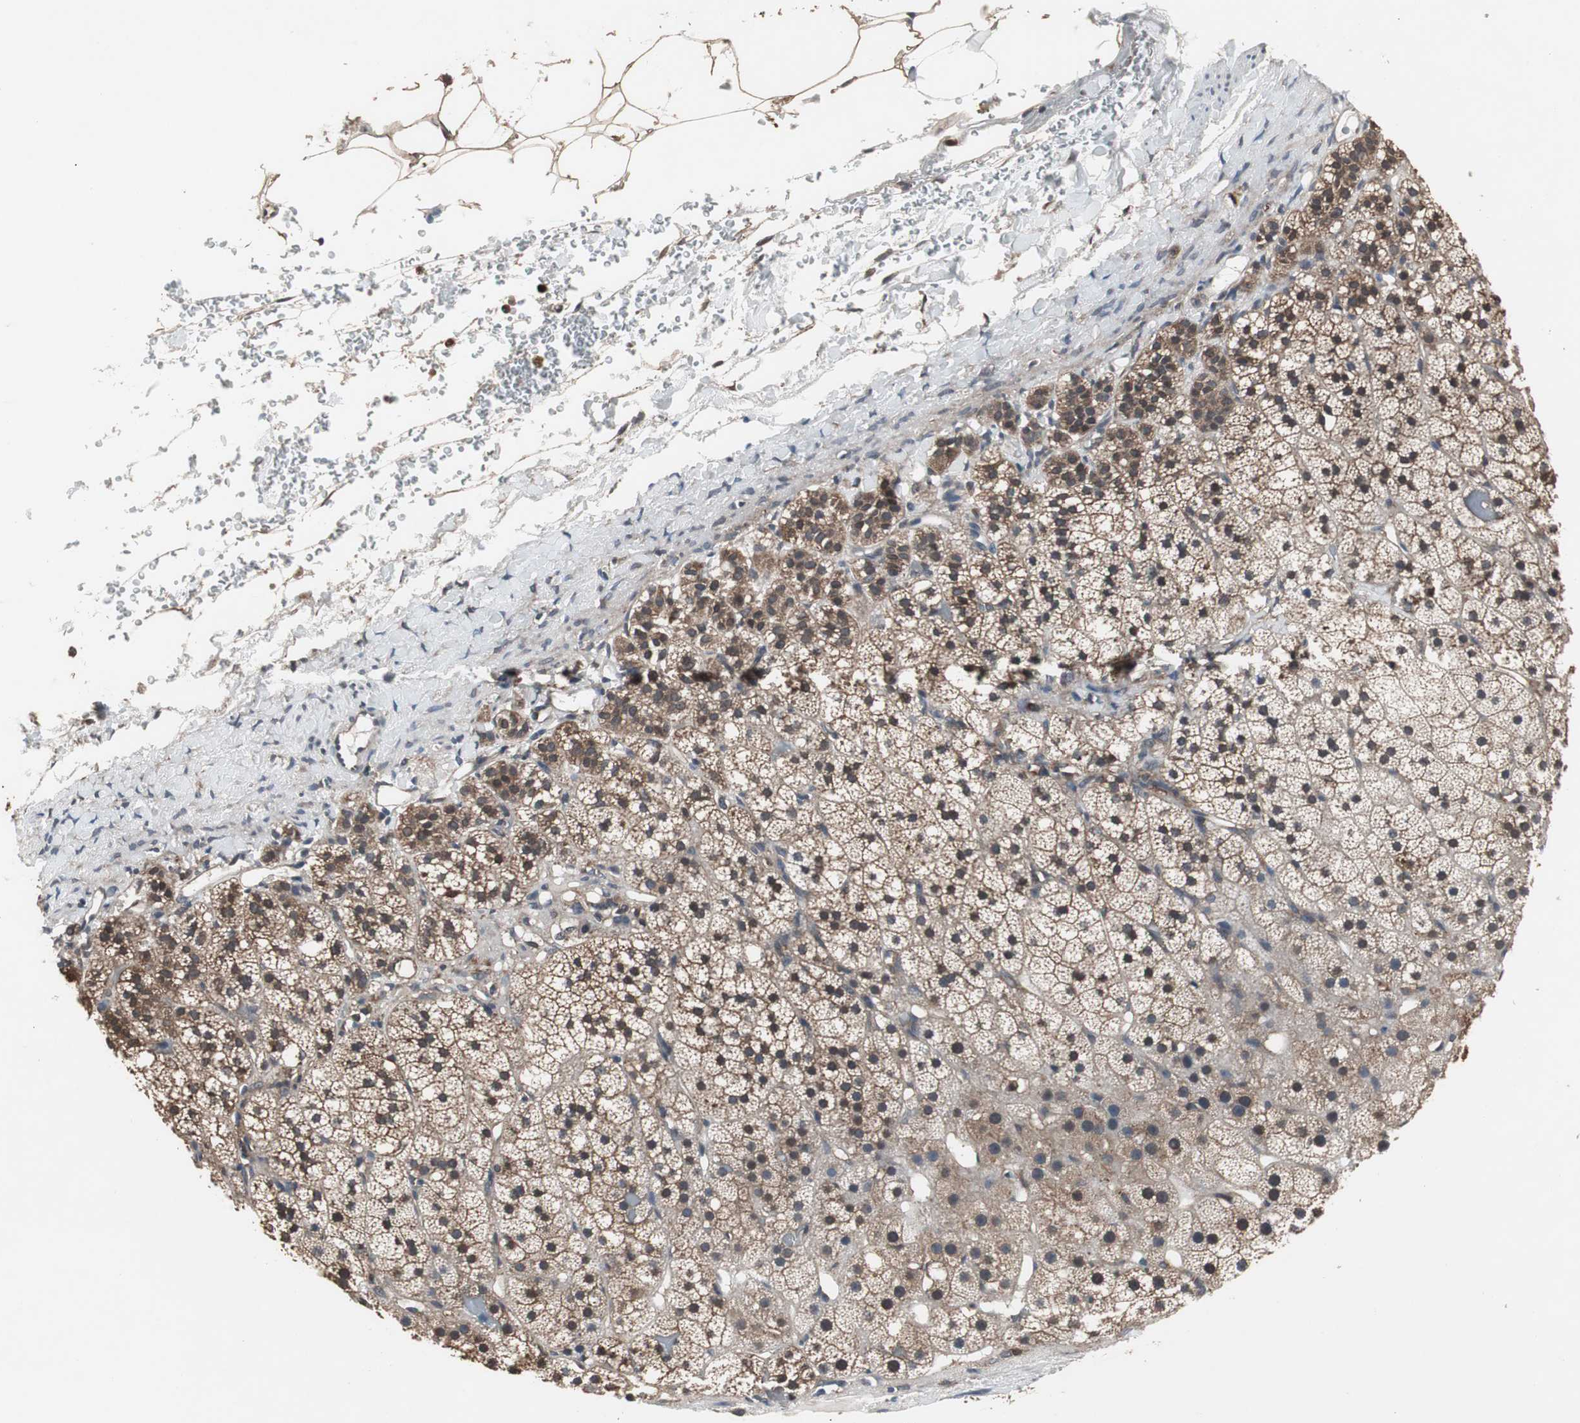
{"staining": {"intensity": "strong", "quantity": ">75%", "location": "cytoplasmic/membranous,nuclear"}, "tissue": "adrenal gland", "cell_type": "Glandular cells", "image_type": "normal", "snomed": [{"axis": "morphology", "description": "Normal tissue, NOS"}, {"axis": "topography", "description": "Adrenal gland"}], "caption": "A micrograph of adrenal gland stained for a protein demonstrates strong cytoplasmic/membranous,nuclear brown staining in glandular cells.", "gene": "ZSCAN22", "patient": {"sex": "male", "age": 35}}